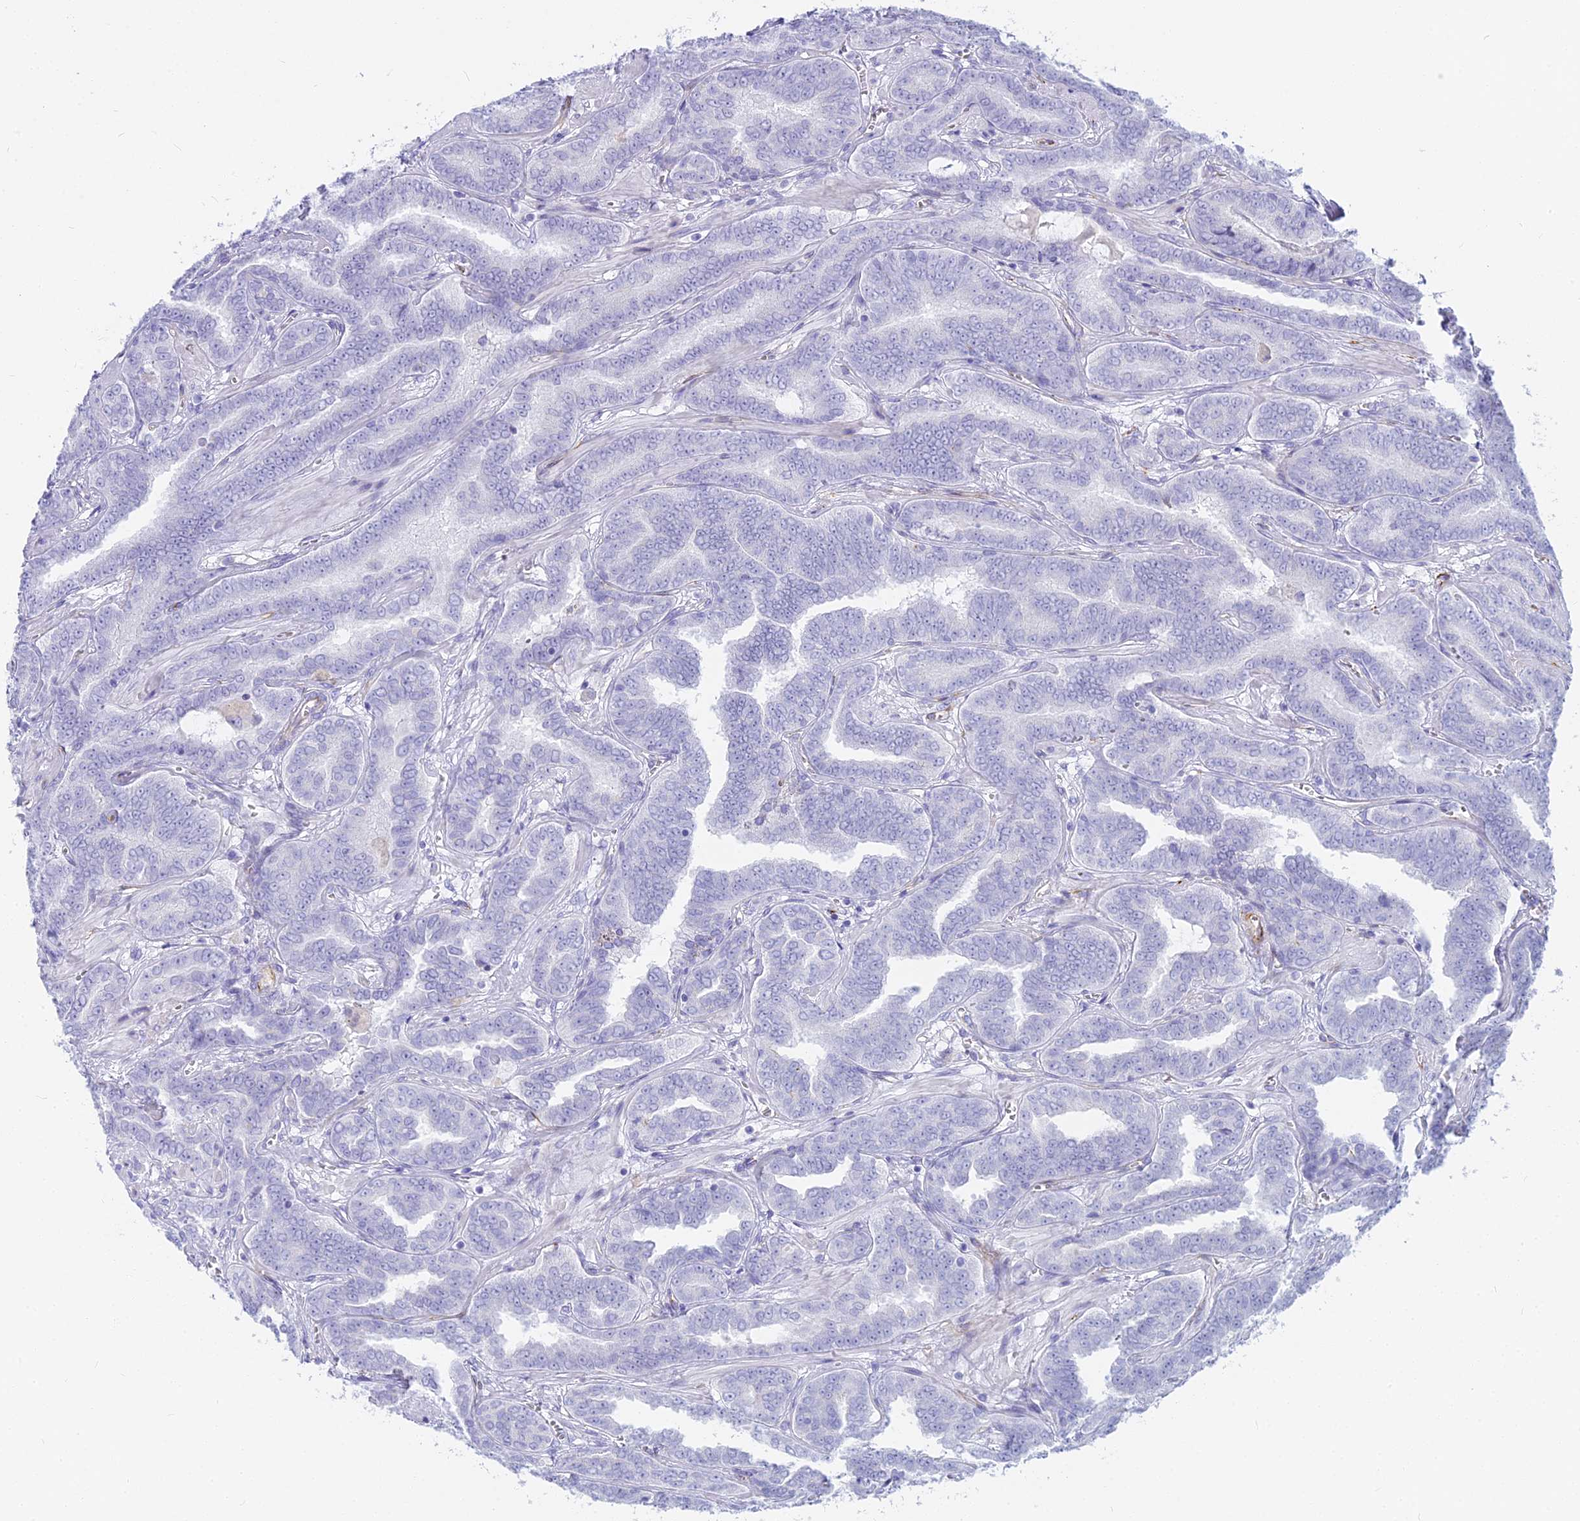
{"staining": {"intensity": "negative", "quantity": "none", "location": "none"}, "tissue": "prostate cancer", "cell_type": "Tumor cells", "image_type": "cancer", "snomed": [{"axis": "morphology", "description": "Adenocarcinoma, High grade"}, {"axis": "topography", "description": "Prostate"}], "caption": "Human prostate cancer (adenocarcinoma (high-grade)) stained for a protein using immunohistochemistry (IHC) displays no staining in tumor cells.", "gene": "EVI2A", "patient": {"sex": "male", "age": 67}}